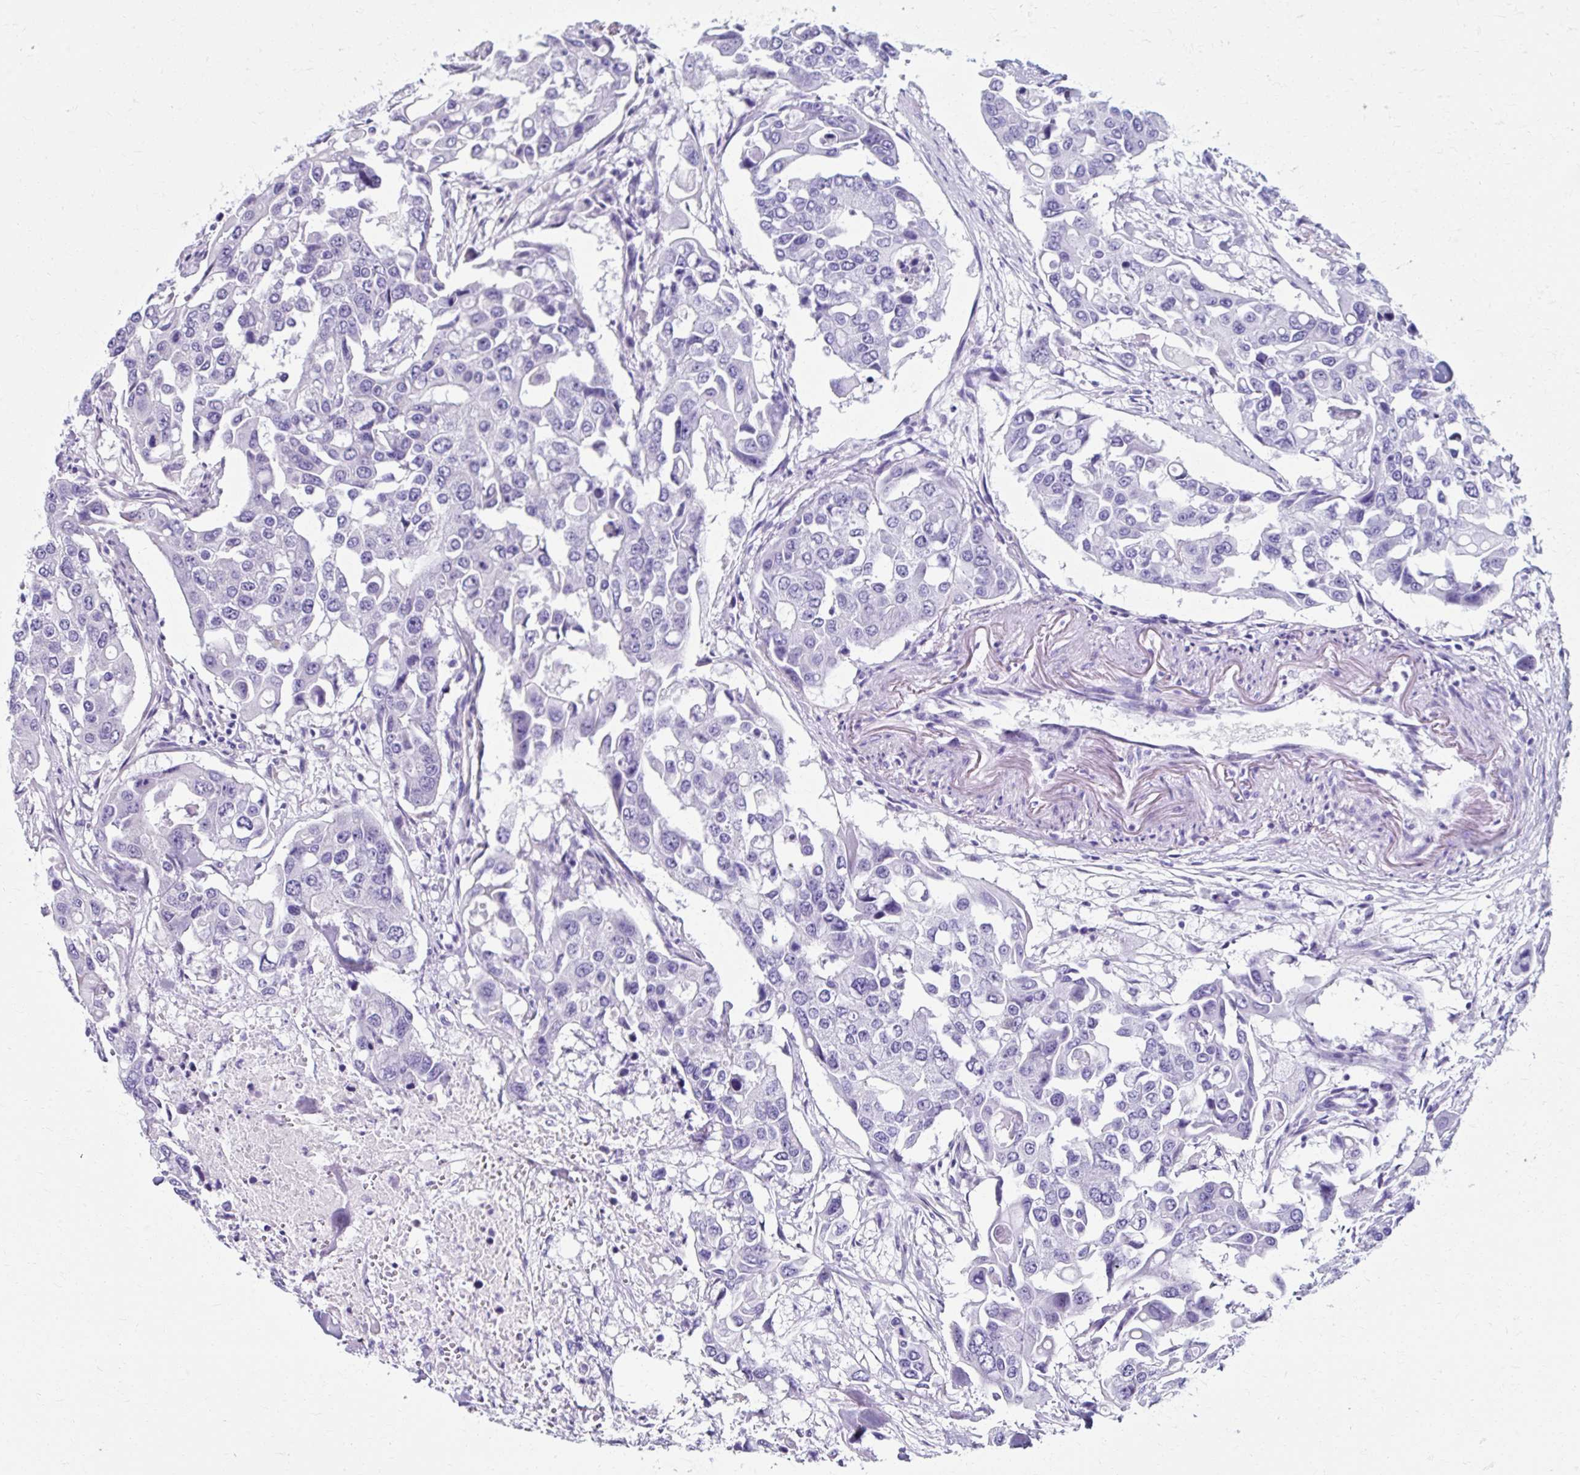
{"staining": {"intensity": "negative", "quantity": "none", "location": "none"}, "tissue": "colorectal cancer", "cell_type": "Tumor cells", "image_type": "cancer", "snomed": [{"axis": "morphology", "description": "Adenocarcinoma, NOS"}, {"axis": "topography", "description": "Colon"}], "caption": "A high-resolution histopathology image shows immunohistochemistry staining of colorectal adenocarcinoma, which exhibits no significant staining in tumor cells.", "gene": "ZNF555", "patient": {"sex": "male", "age": 77}}